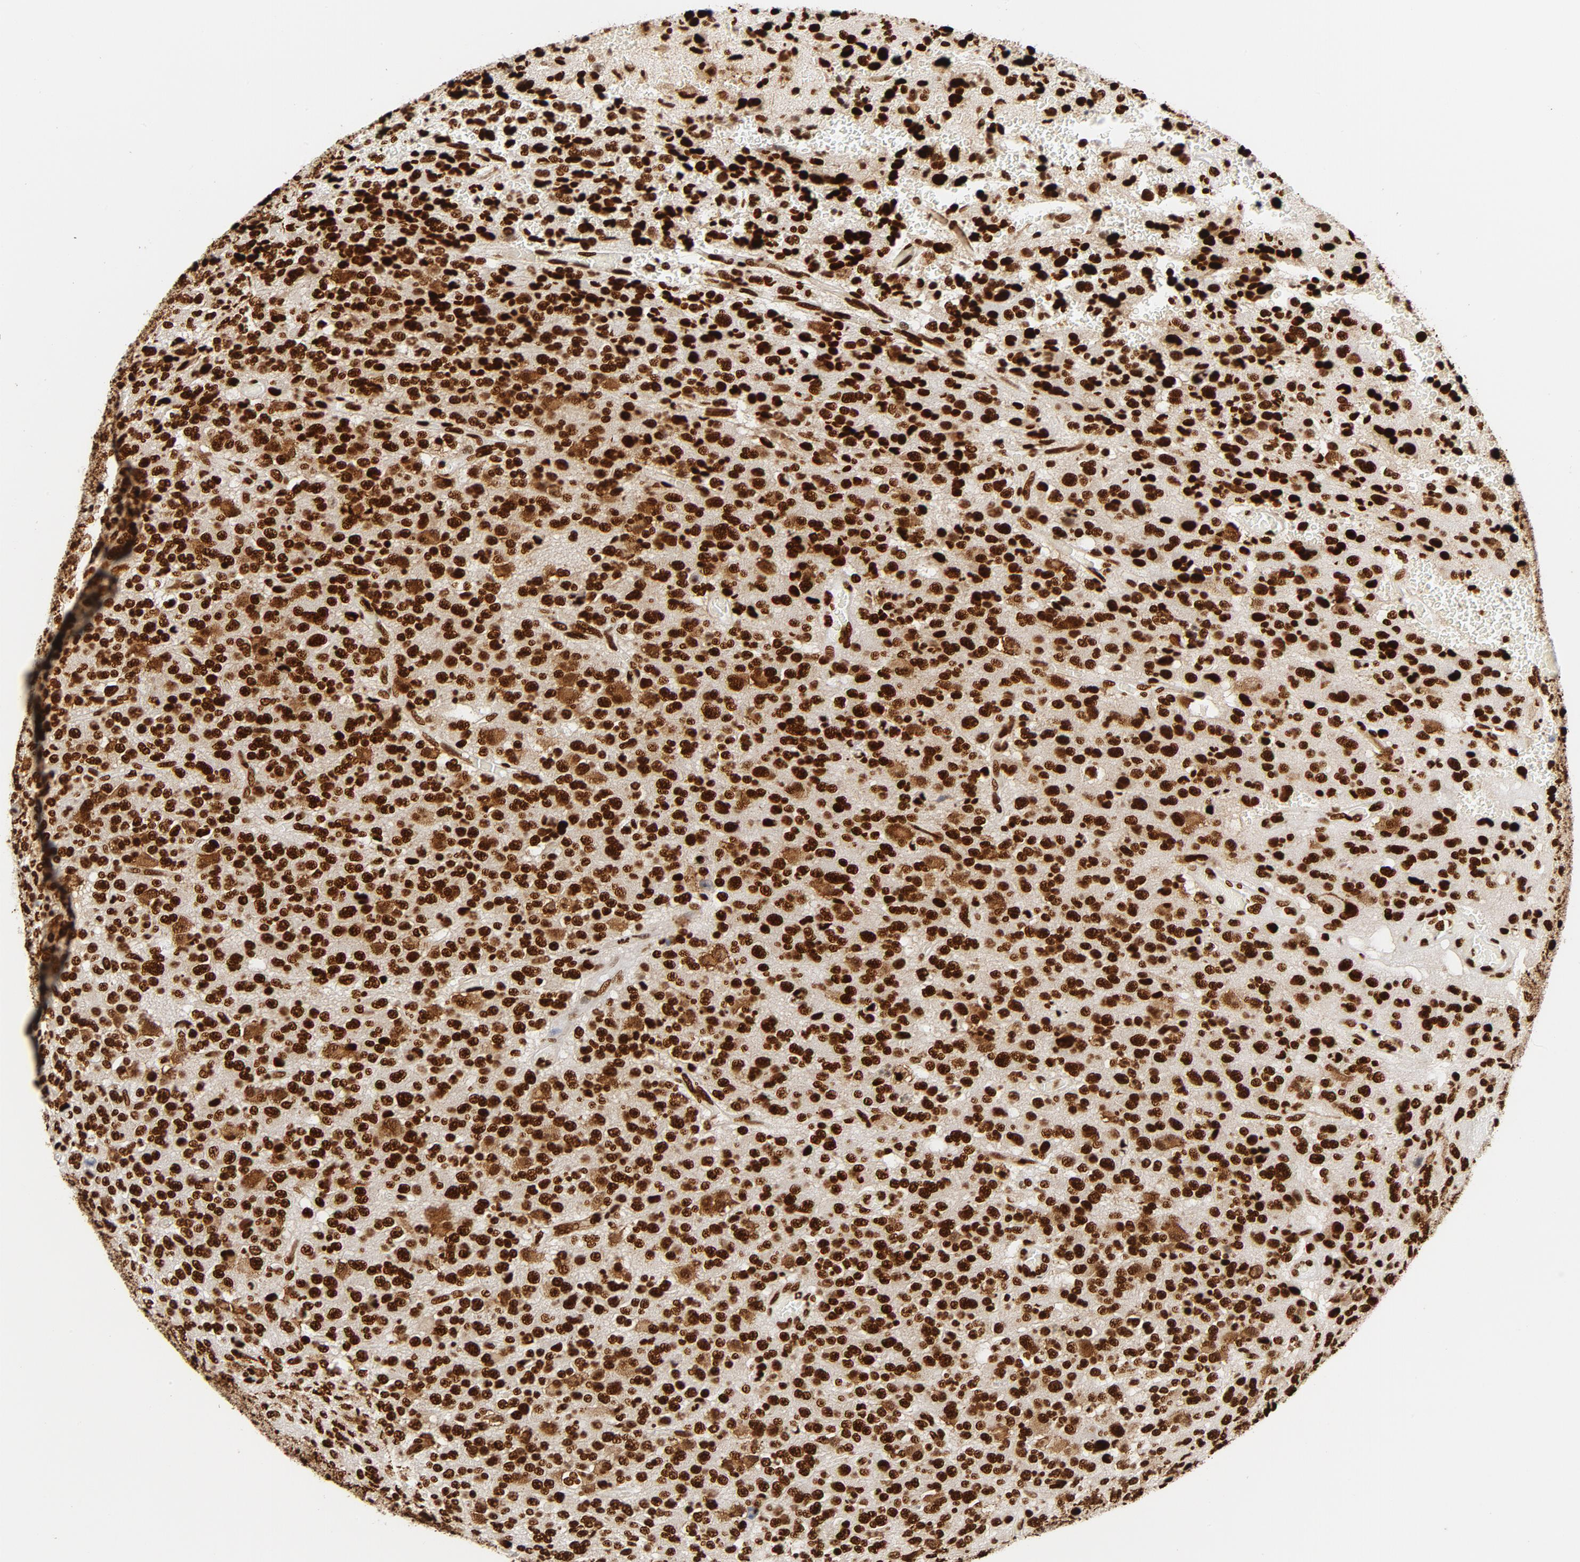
{"staining": {"intensity": "strong", "quantity": ">75%", "location": "cytoplasmic/membranous,nuclear"}, "tissue": "glioma", "cell_type": "Tumor cells", "image_type": "cancer", "snomed": [{"axis": "morphology", "description": "Glioma, malignant, High grade"}, {"axis": "topography", "description": "pancreas cauda"}], "caption": "A photomicrograph showing strong cytoplasmic/membranous and nuclear staining in about >75% of tumor cells in malignant glioma (high-grade), as visualized by brown immunohistochemical staining.", "gene": "XRCC6", "patient": {"sex": "male", "age": 60}}